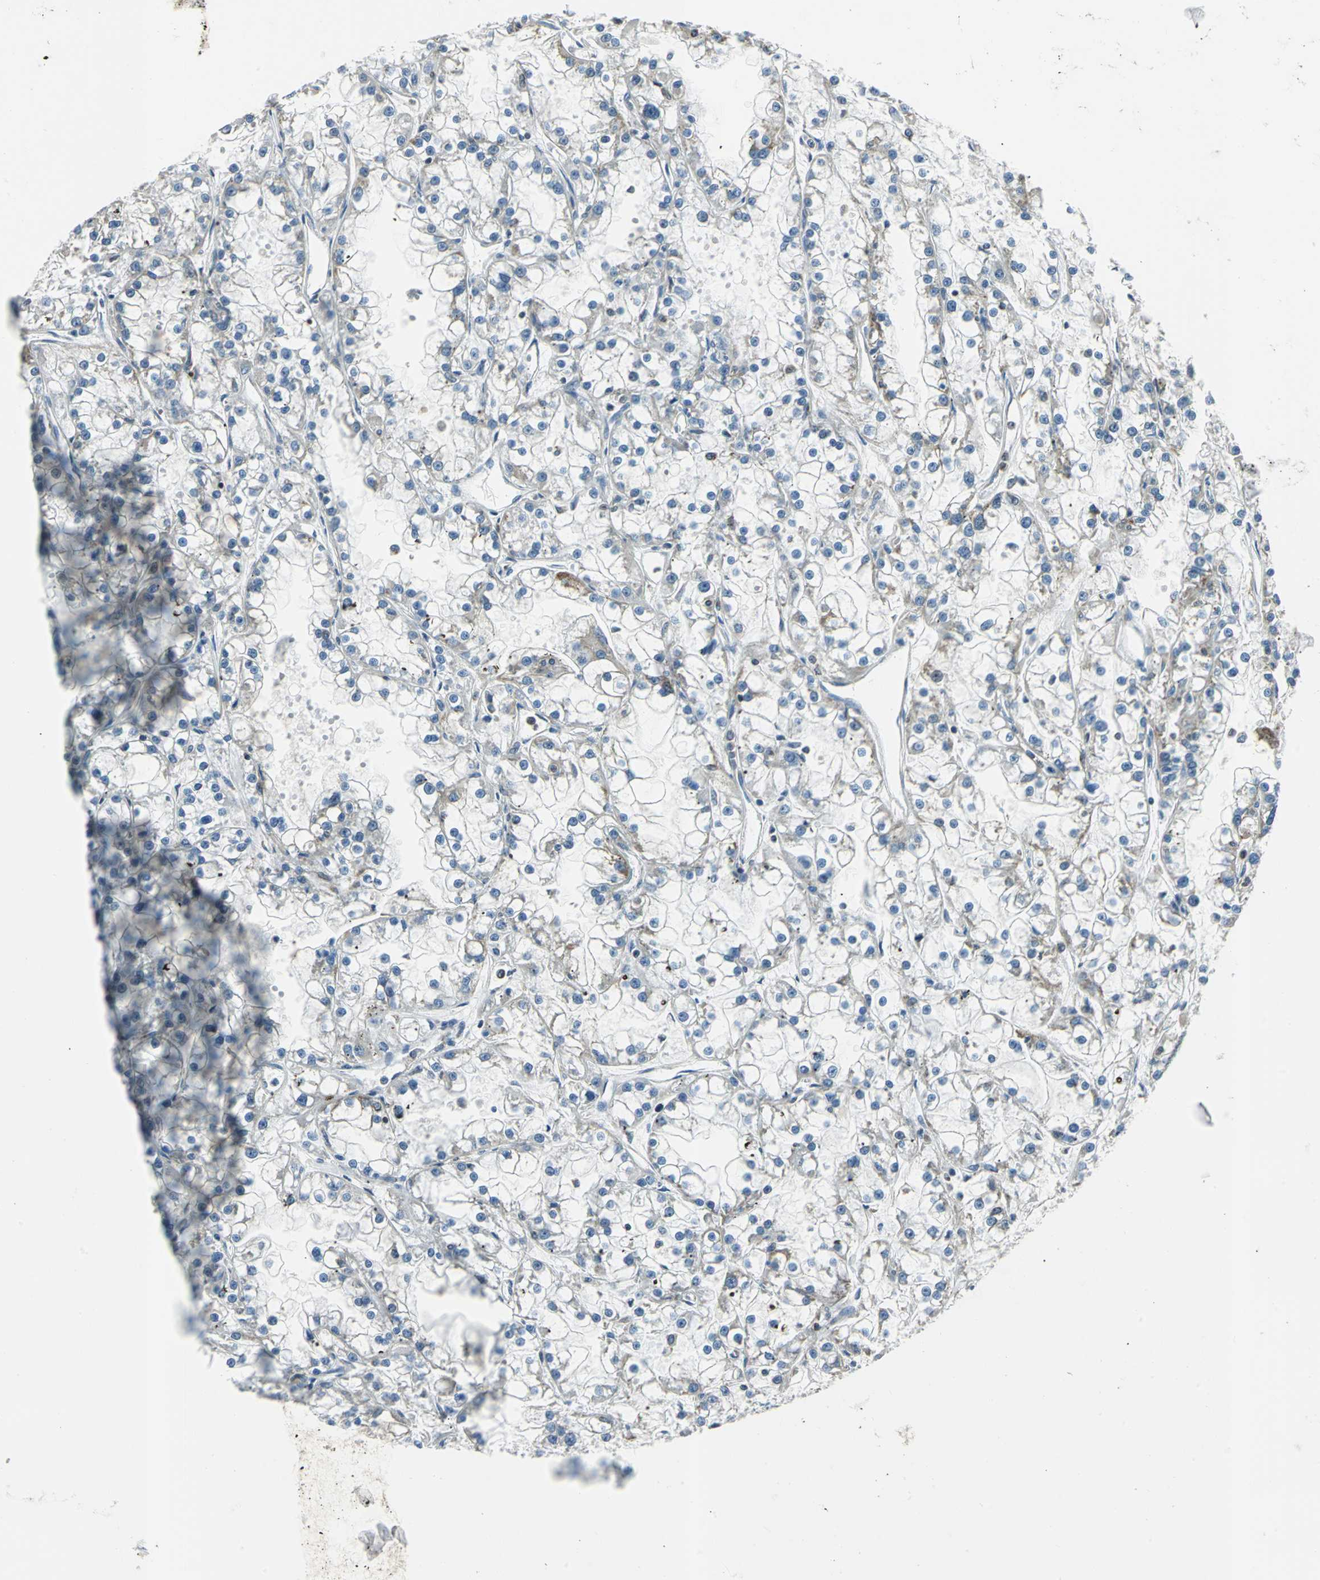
{"staining": {"intensity": "negative", "quantity": "none", "location": "none"}, "tissue": "renal cancer", "cell_type": "Tumor cells", "image_type": "cancer", "snomed": [{"axis": "morphology", "description": "Adenocarcinoma, NOS"}, {"axis": "topography", "description": "Kidney"}], "caption": "Immunohistochemistry of renal cancer exhibits no expression in tumor cells. (DAB (3,3'-diaminobenzidine) IHC visualized using brightfield microscopy, high magnification).", "gene": "USP40", "patient": {"sex": "female", "age": 52}}